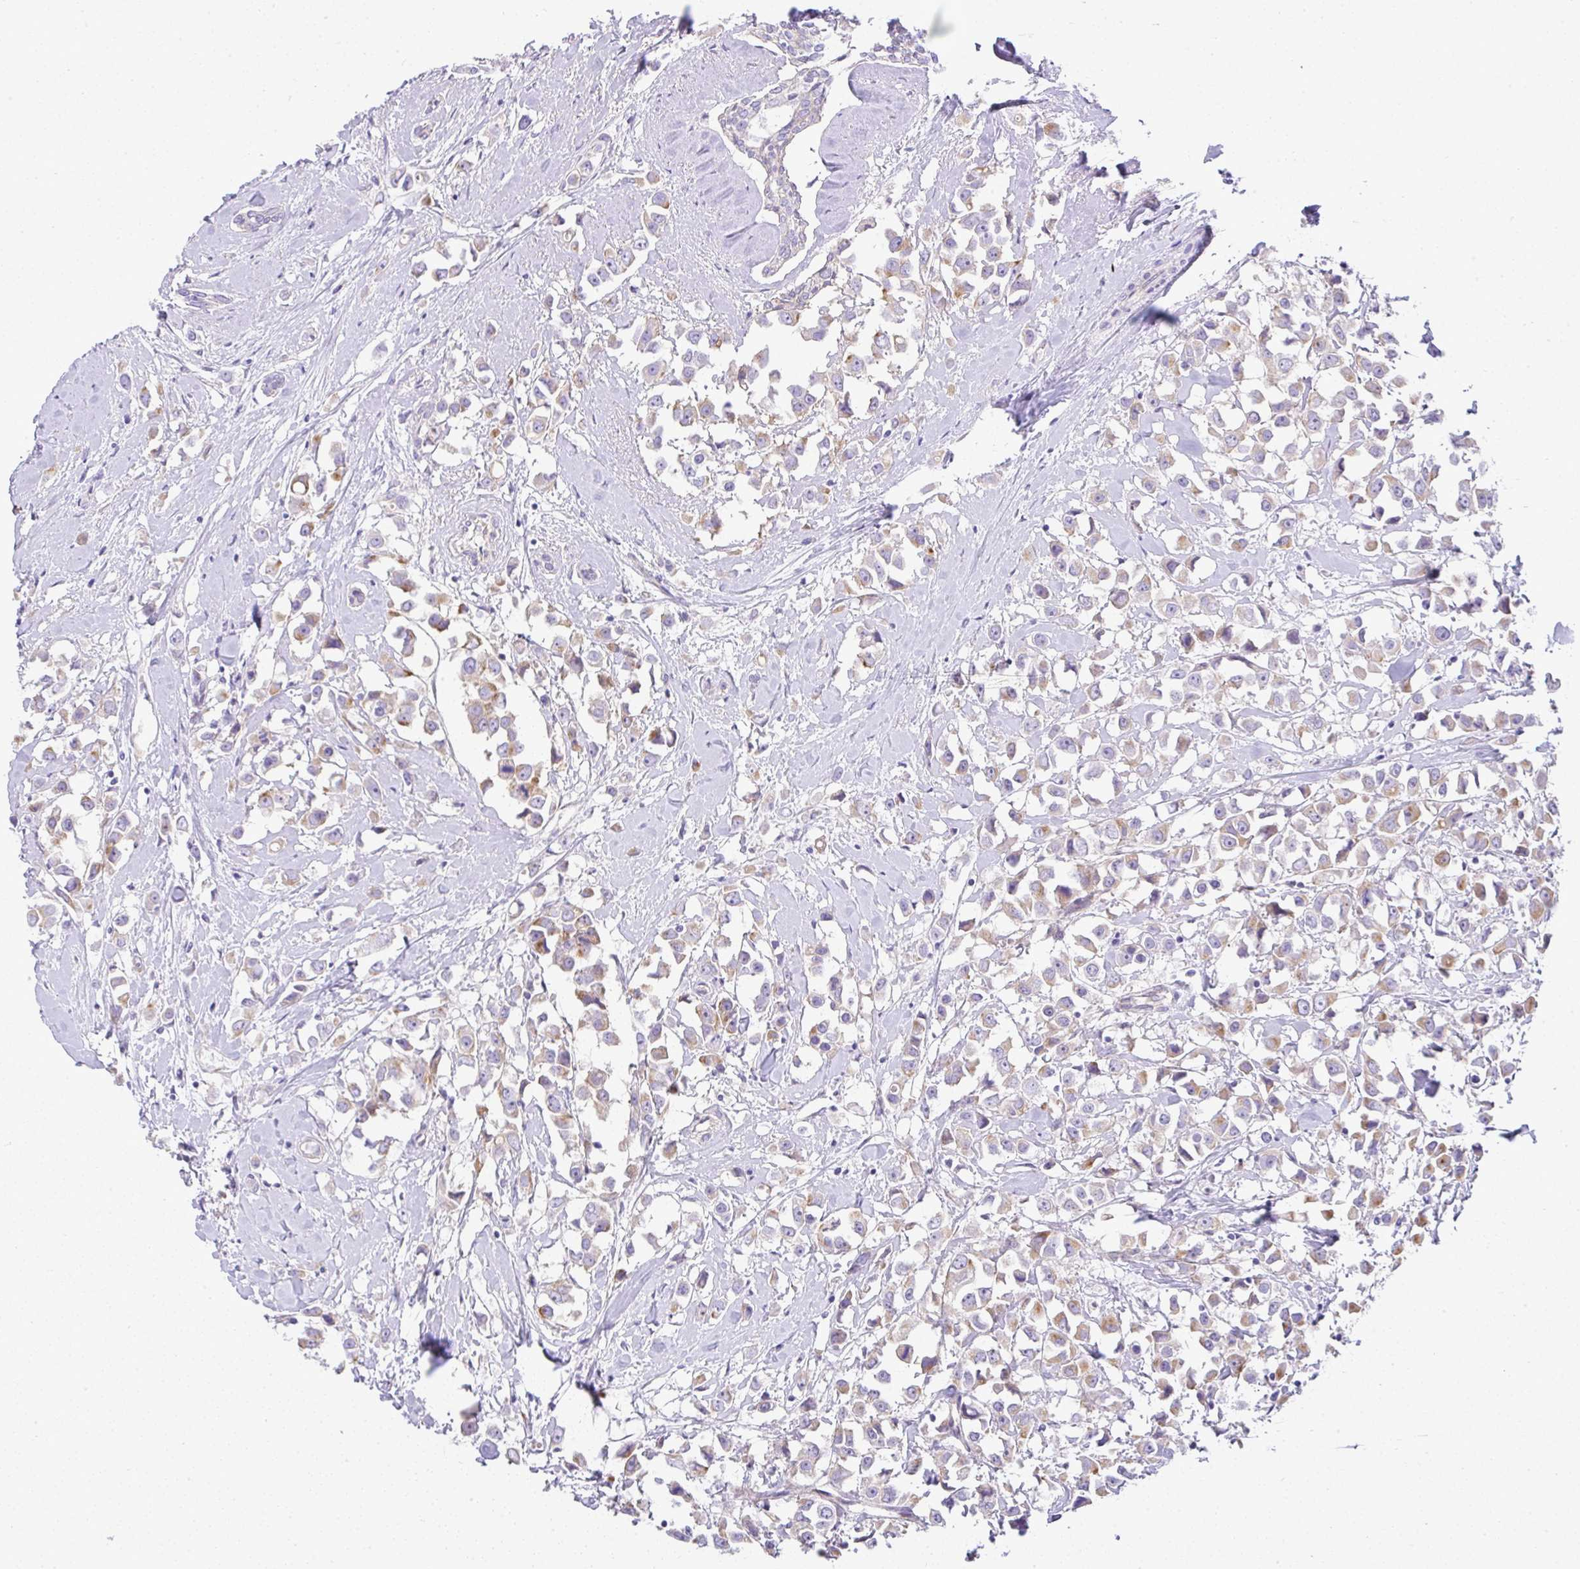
{"staining": {"intensity": "weak", "quantity": ">75%", "location": "cytoplasmic/membranous"}, "tissue": "breast cancer", "cell_type": "Tumor cells", "image_type": "cancer", "snomed": [{"axis": "morphology", "description": "Duct carcinoma"}, {"axis": "topography", "description": "Breast"}], "caption": "Immunohistochemistry of breast cancer displays low levels of weak cytoplasmic/membranous expression in approximately >75% of tumor cells.", "gene": "FAM177A1", "patient": {"sex": "female", "age": 61}}